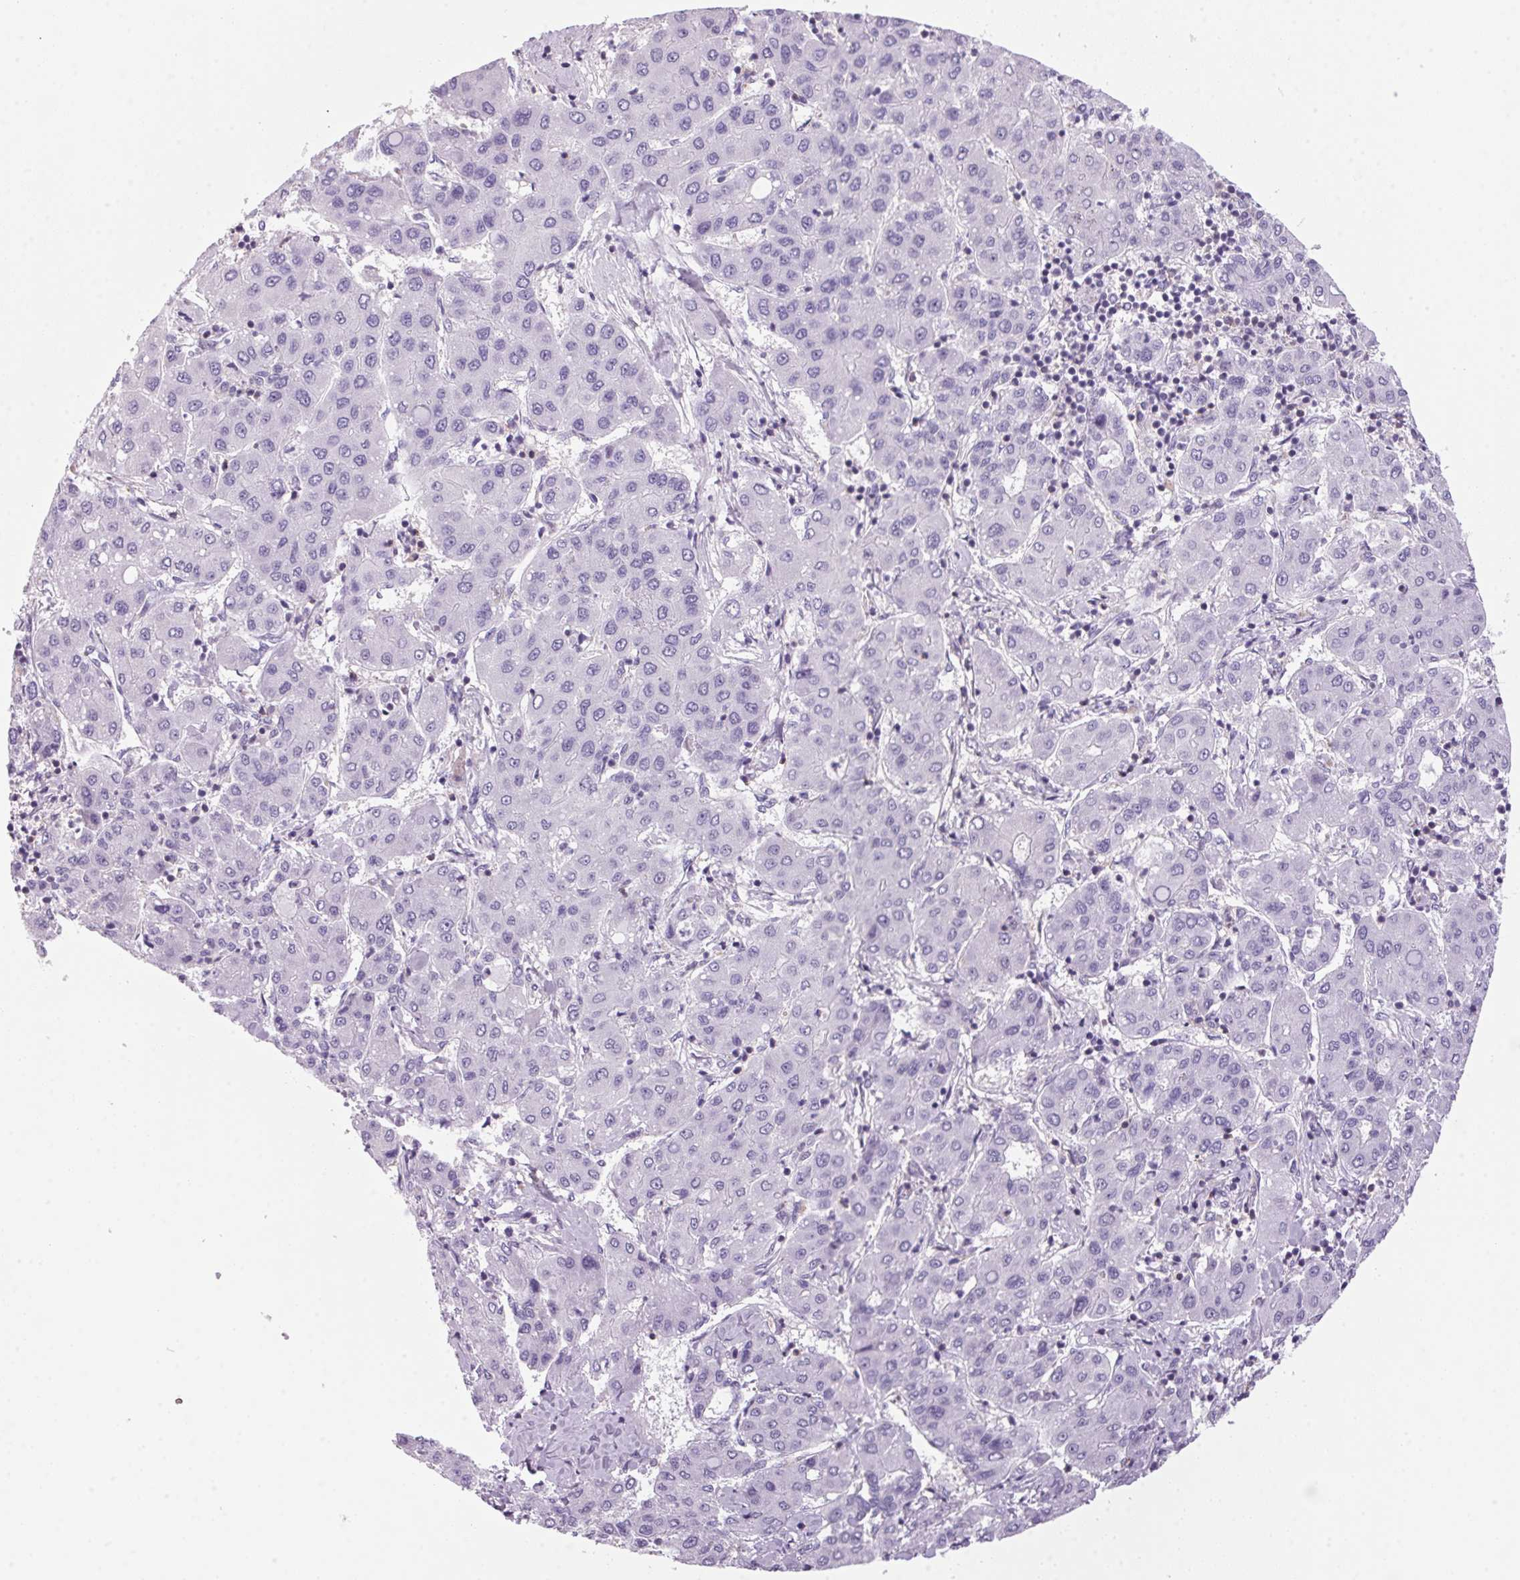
{"staining": {"intensity": "negative", "quantity": "none", "location": "none"}, "tissue": "liver cancer", "cell_type": "Tumor cells", "image_type": "cancer", "snomed": [{"axis": "morphology", "description": "Carcinoma, Hepatocellular, NOS"}, {"axis": "topography", "description": "Liver"}], "caption": "This is an immunohistochemistry image of human liver cancer. There is no expression in tumor cells.", "gene": "S100A2", "patient": {"sex": "male", "age": 65}}